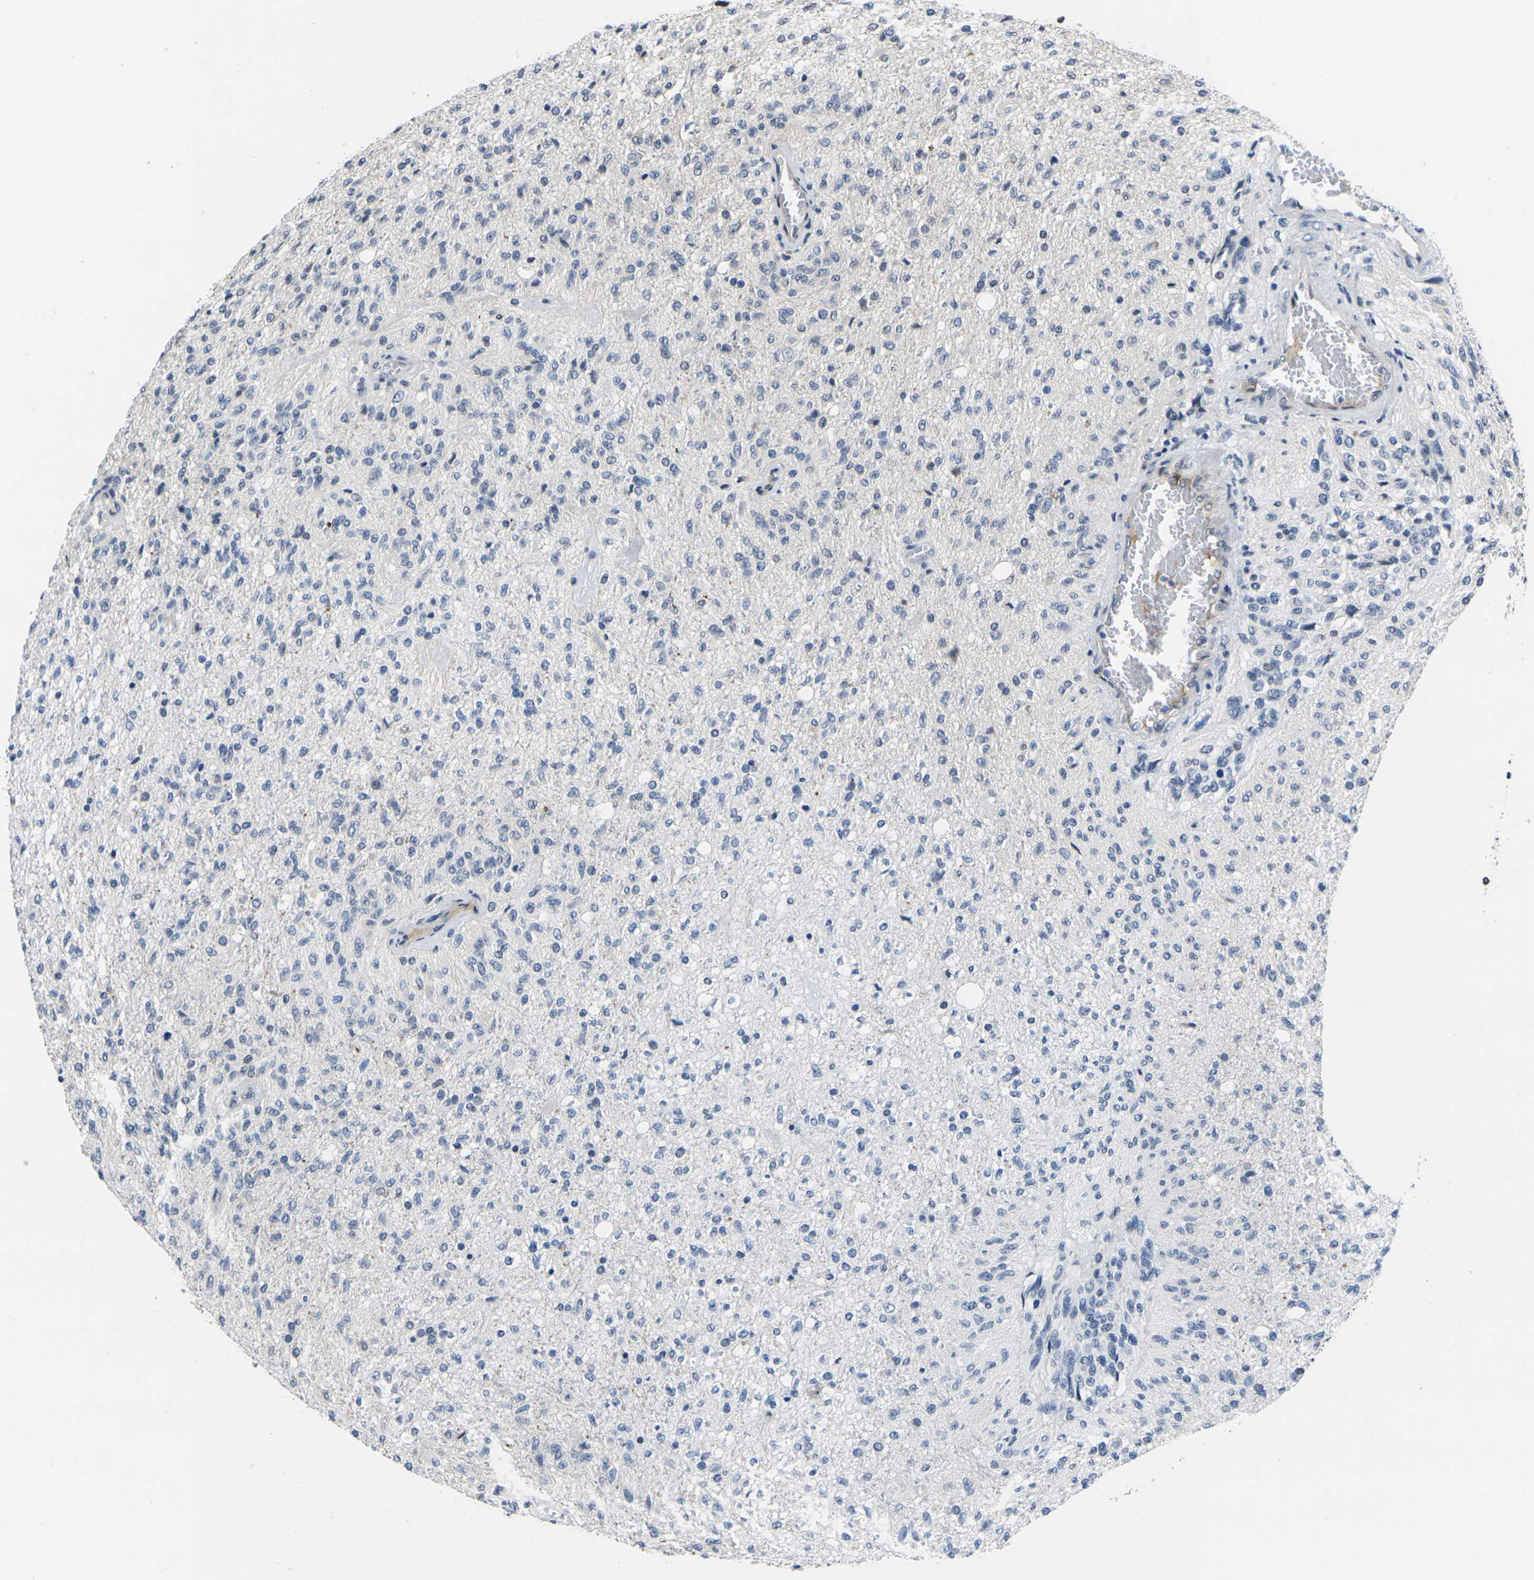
{"staining": {"intensity": "negative", "quantity": "none", "location": "none"}, "tissue": "glioma", "cell_type": "Tumor cells", "image_type": "cancer", "snomed": [{"axis": "morphology", "description": "Normal tissue, NOS"}, {"axis": "morphology", "description": "Glioma, malignant, High grade"}, {"axis": "topography", "description": "Cerebral cortex"}], "caption": "IHC of malignant glioma (high-grade) shows no positivity in tumor cells.", "gene": "RBM7", "patient": {"sex": "male", "age": 77}}